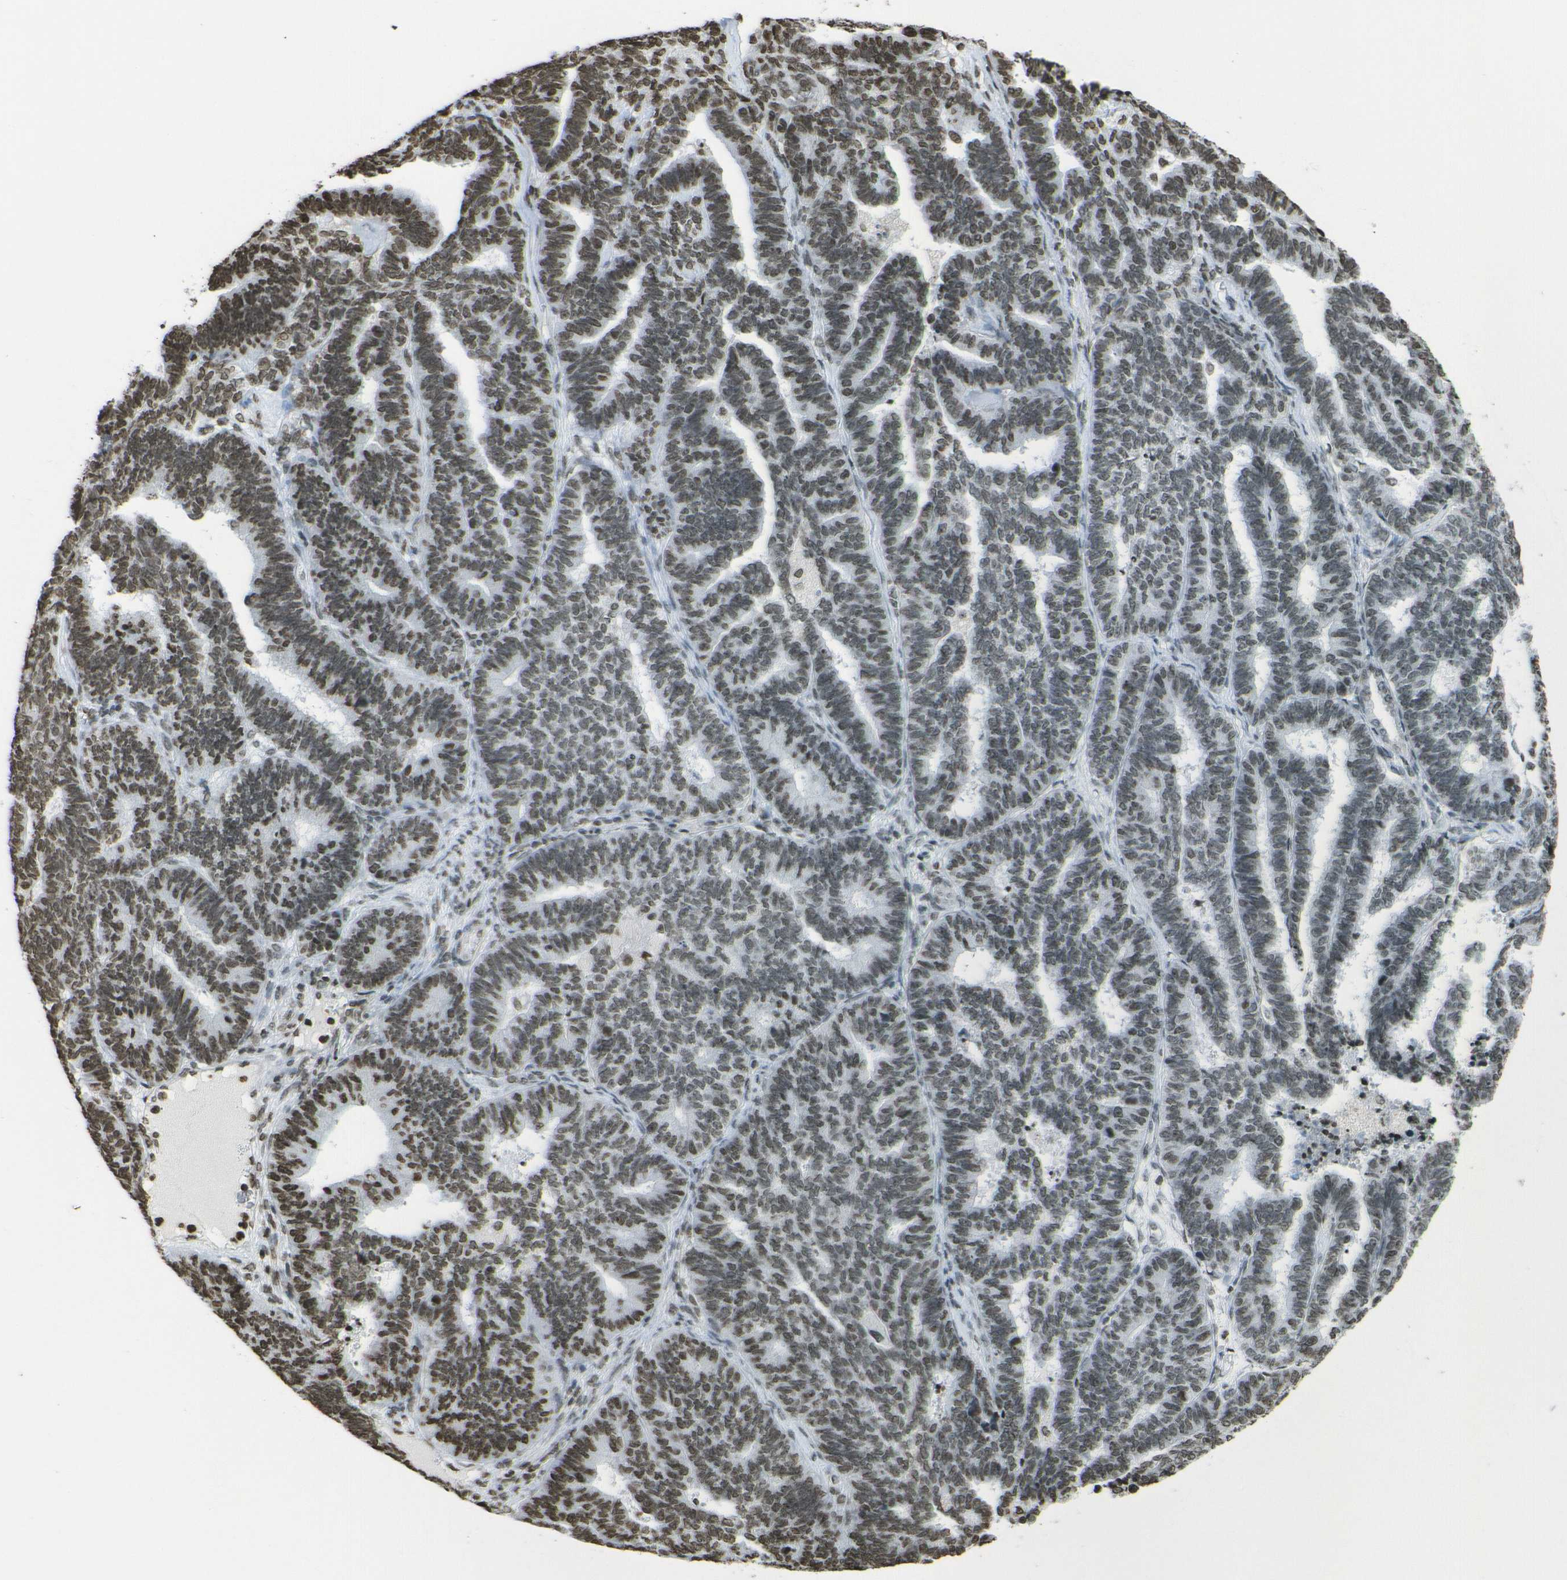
{"staining": {"intensity": "moderate", "quantity": ">75%", "location": "nuclear"}, "tissue": "endometrial cancer", "cell_type": "Tumor cells", "image_type": "cancer", "snomed": [{"axis": "morphology", "description": "Adenocarcinoma, NOS"}, {"axis": "topography", "description": "Endometrium"}], "caption": "DAB immunohistochemical staining of human endometrial adenocarcinoma reveals moderate nuclear protein staining in about >75% of tumor cells.", "gene": "H4C16", "patient": {"sex": "female", "age": 70}}